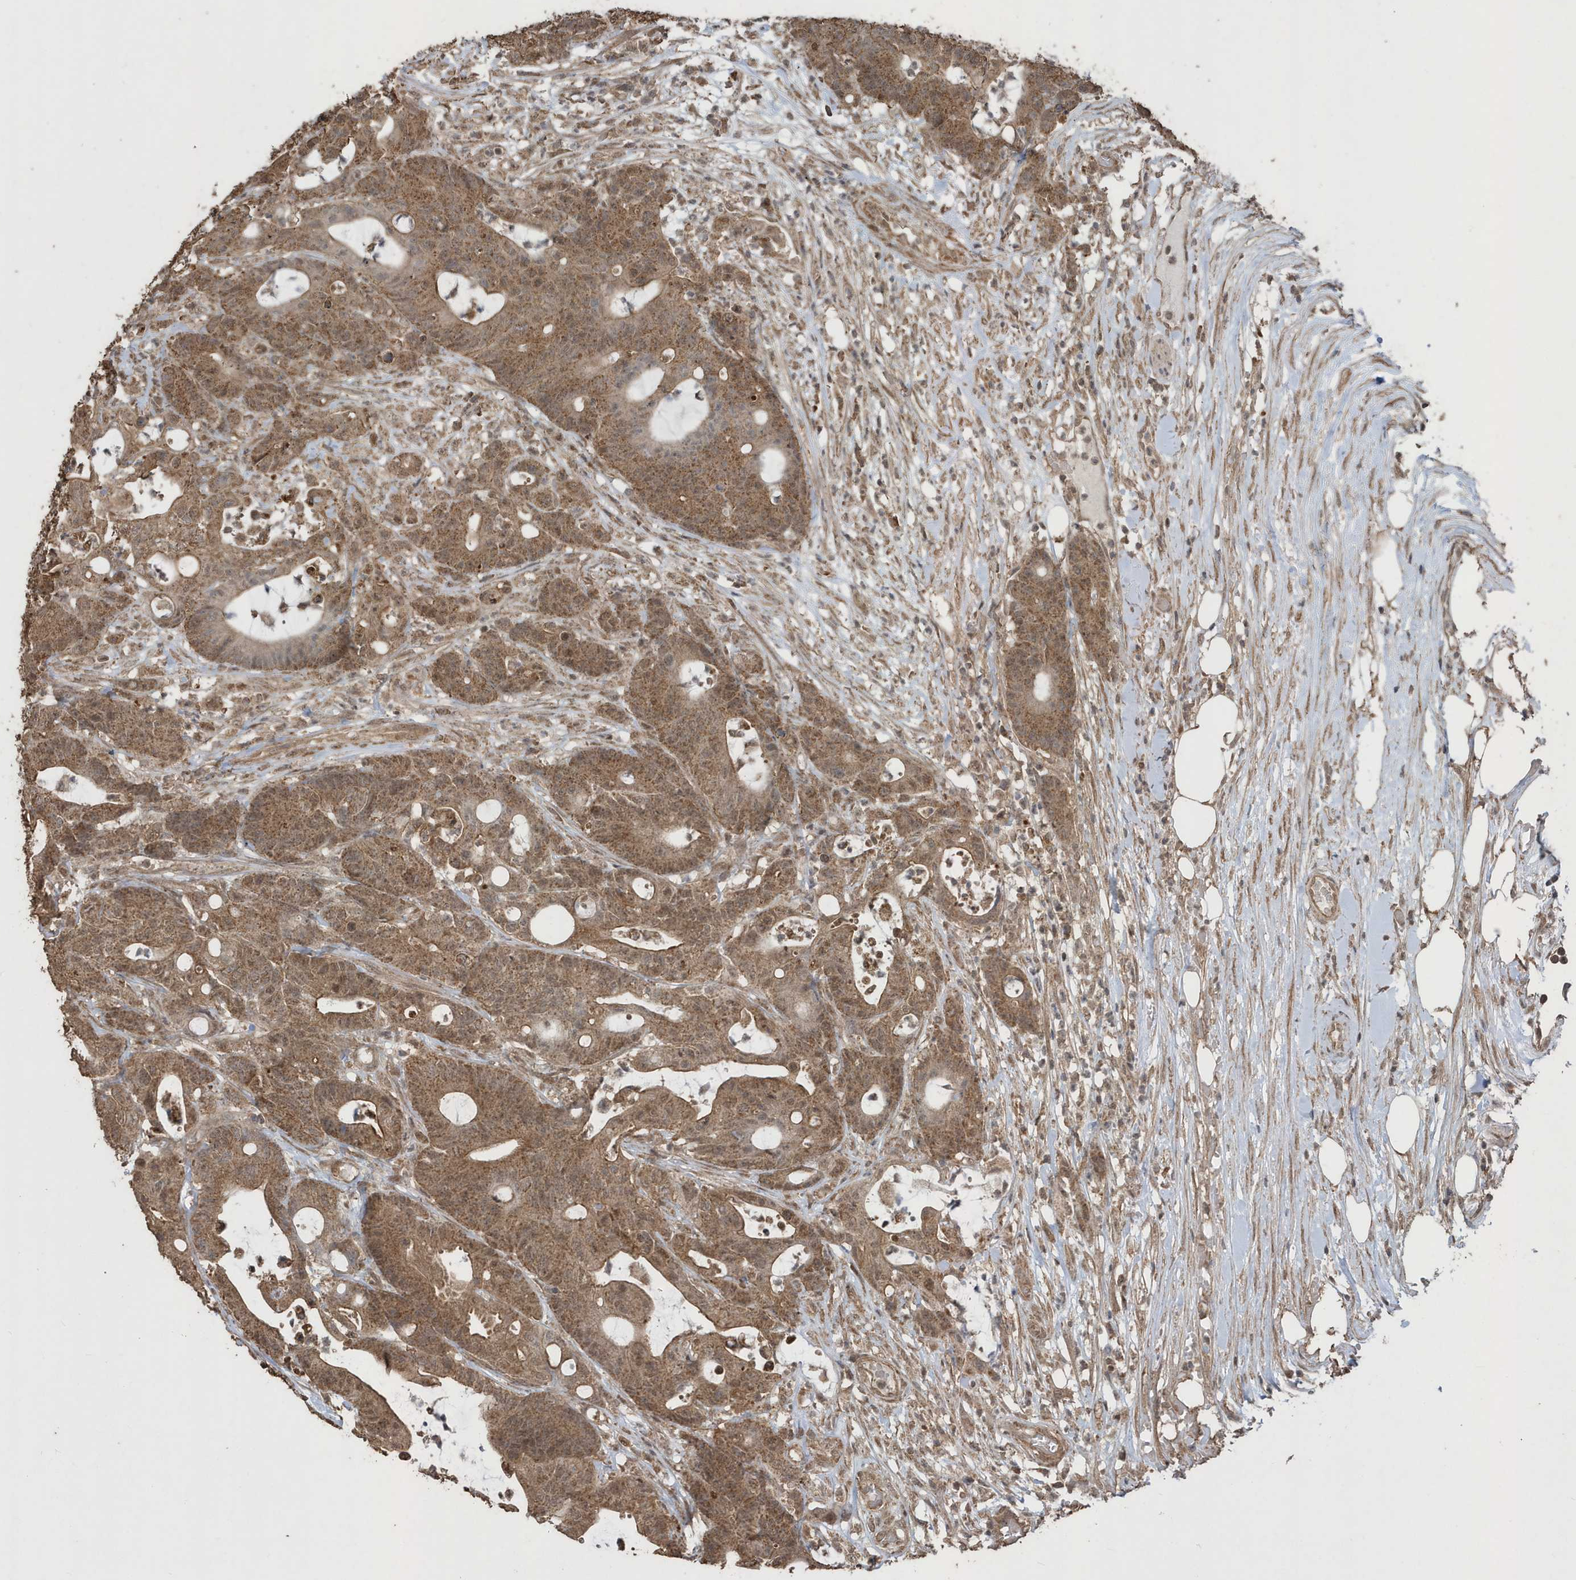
{"staining": {"intensity": "moderate", "quantity": ">75%", "location": "cytoplasmic/membranous"}, "tissue": "colorectal cancer", "cell_type": "Tumor cells", "image_type": "cancer", "snomed": [{"axis": "morphology", "description": "Adenocarcinoma, NOS"}, {"axis": "topography", "description": "Colon"}], "caption": "High-power microscopy captured an immunohistochemistry (IHC) image of colorectal cancer, revealing moderate cytoplasmic/membranous staining in approximately >75% of tumor cells.", "gene": "PAXBP1", "patient": {"sex": "female", "age": 84}}